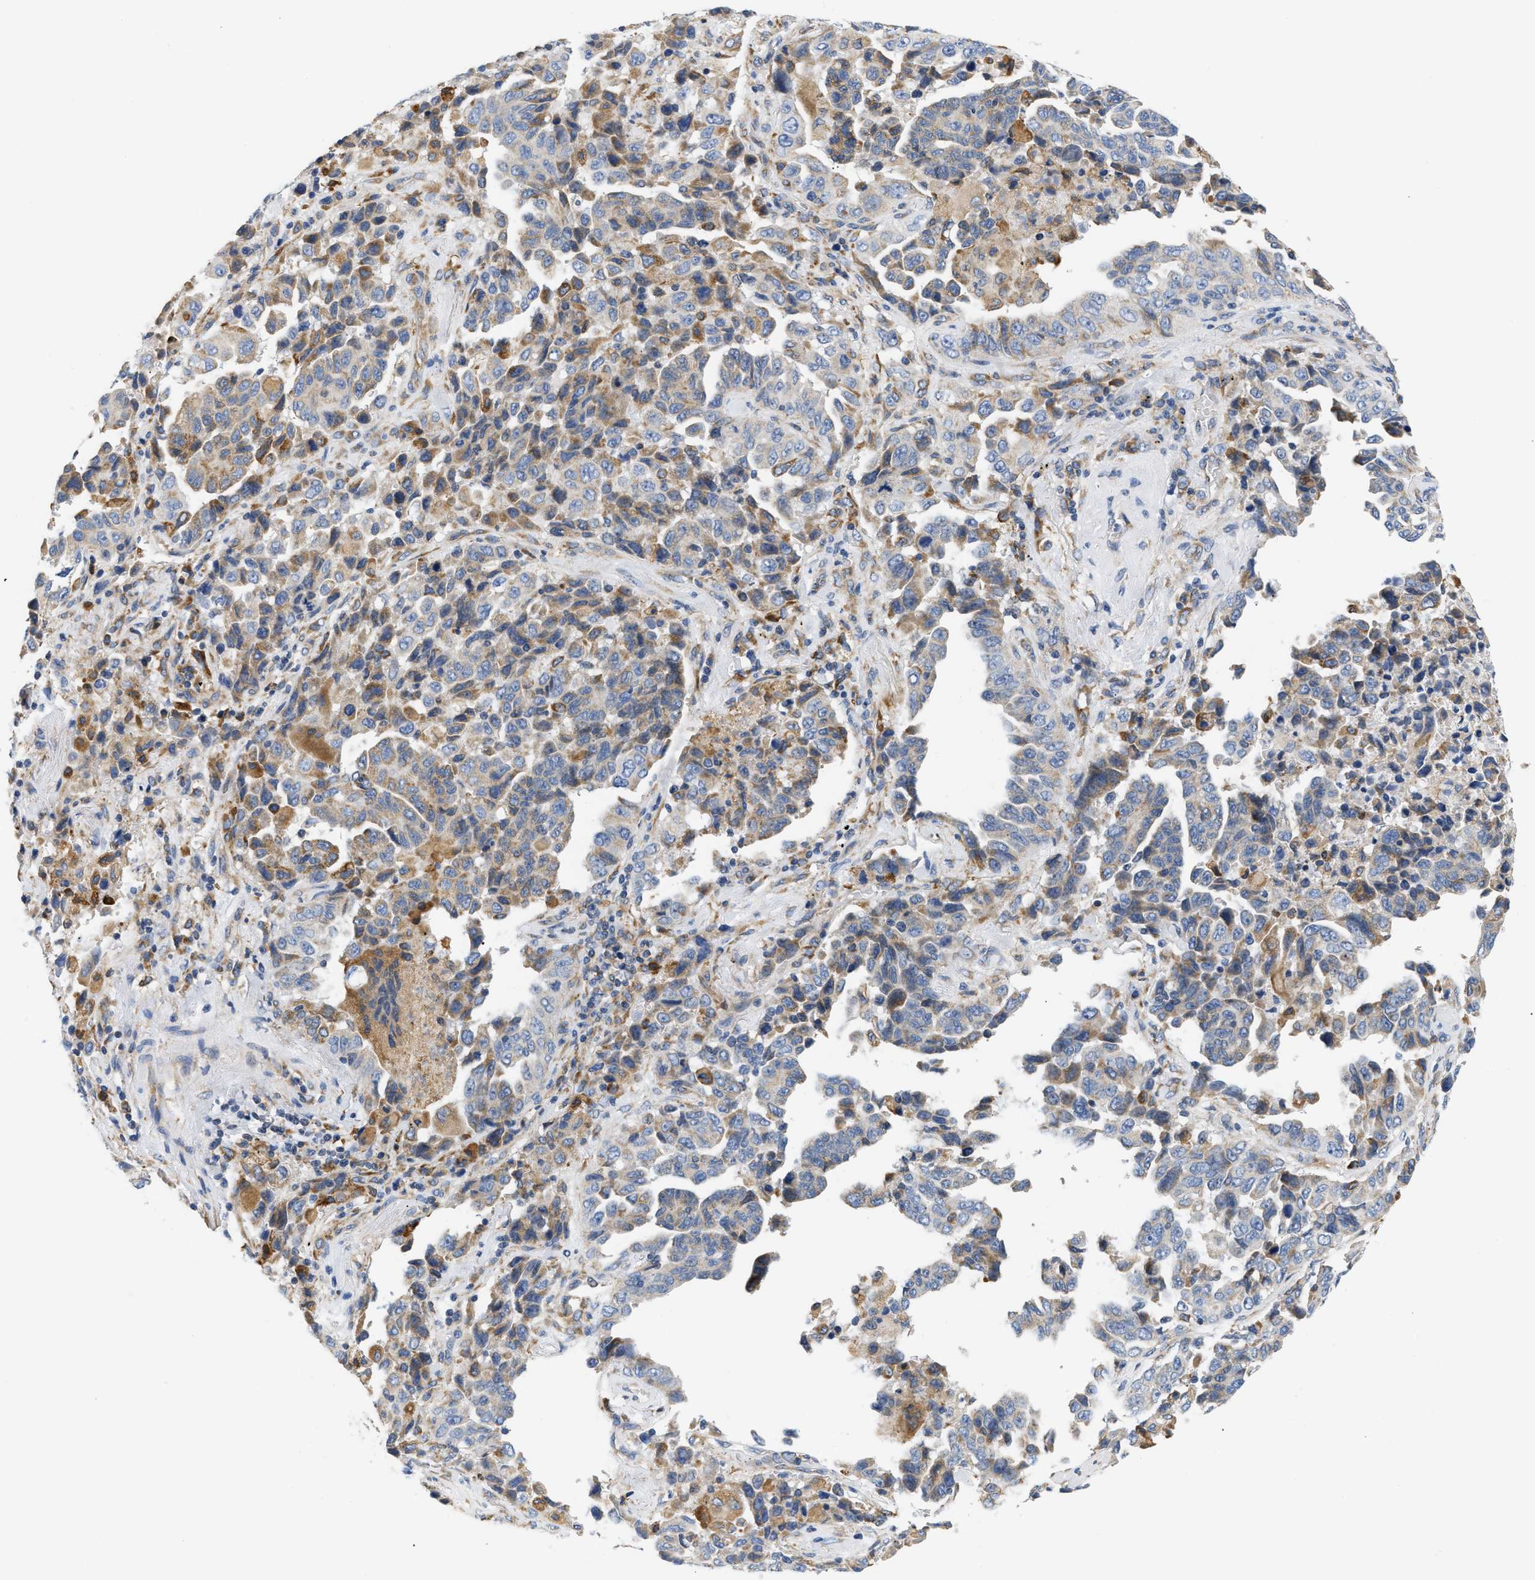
{"staining": {"intensity": "moderate", "quantity": "<25%", "location": "cytoplasmic/membranous"}, "tissue": "lung cancer", "cell_type": "Tumor cells", "image_type": "cancer", "snomed": [{"axis": "morphology", "description": "Adenocarcinoma, NOS"}, {"axis": "topography", "description": "Lung"}], "caption": "Immunohistochemical staining of lung adenocarcinoma demonstrates low levels of moderate cytoplasmic/membranous staining in about <25% of tumor cells.", "gene": "HDHD3", "patient": {"sex": "female", "age": 51}}